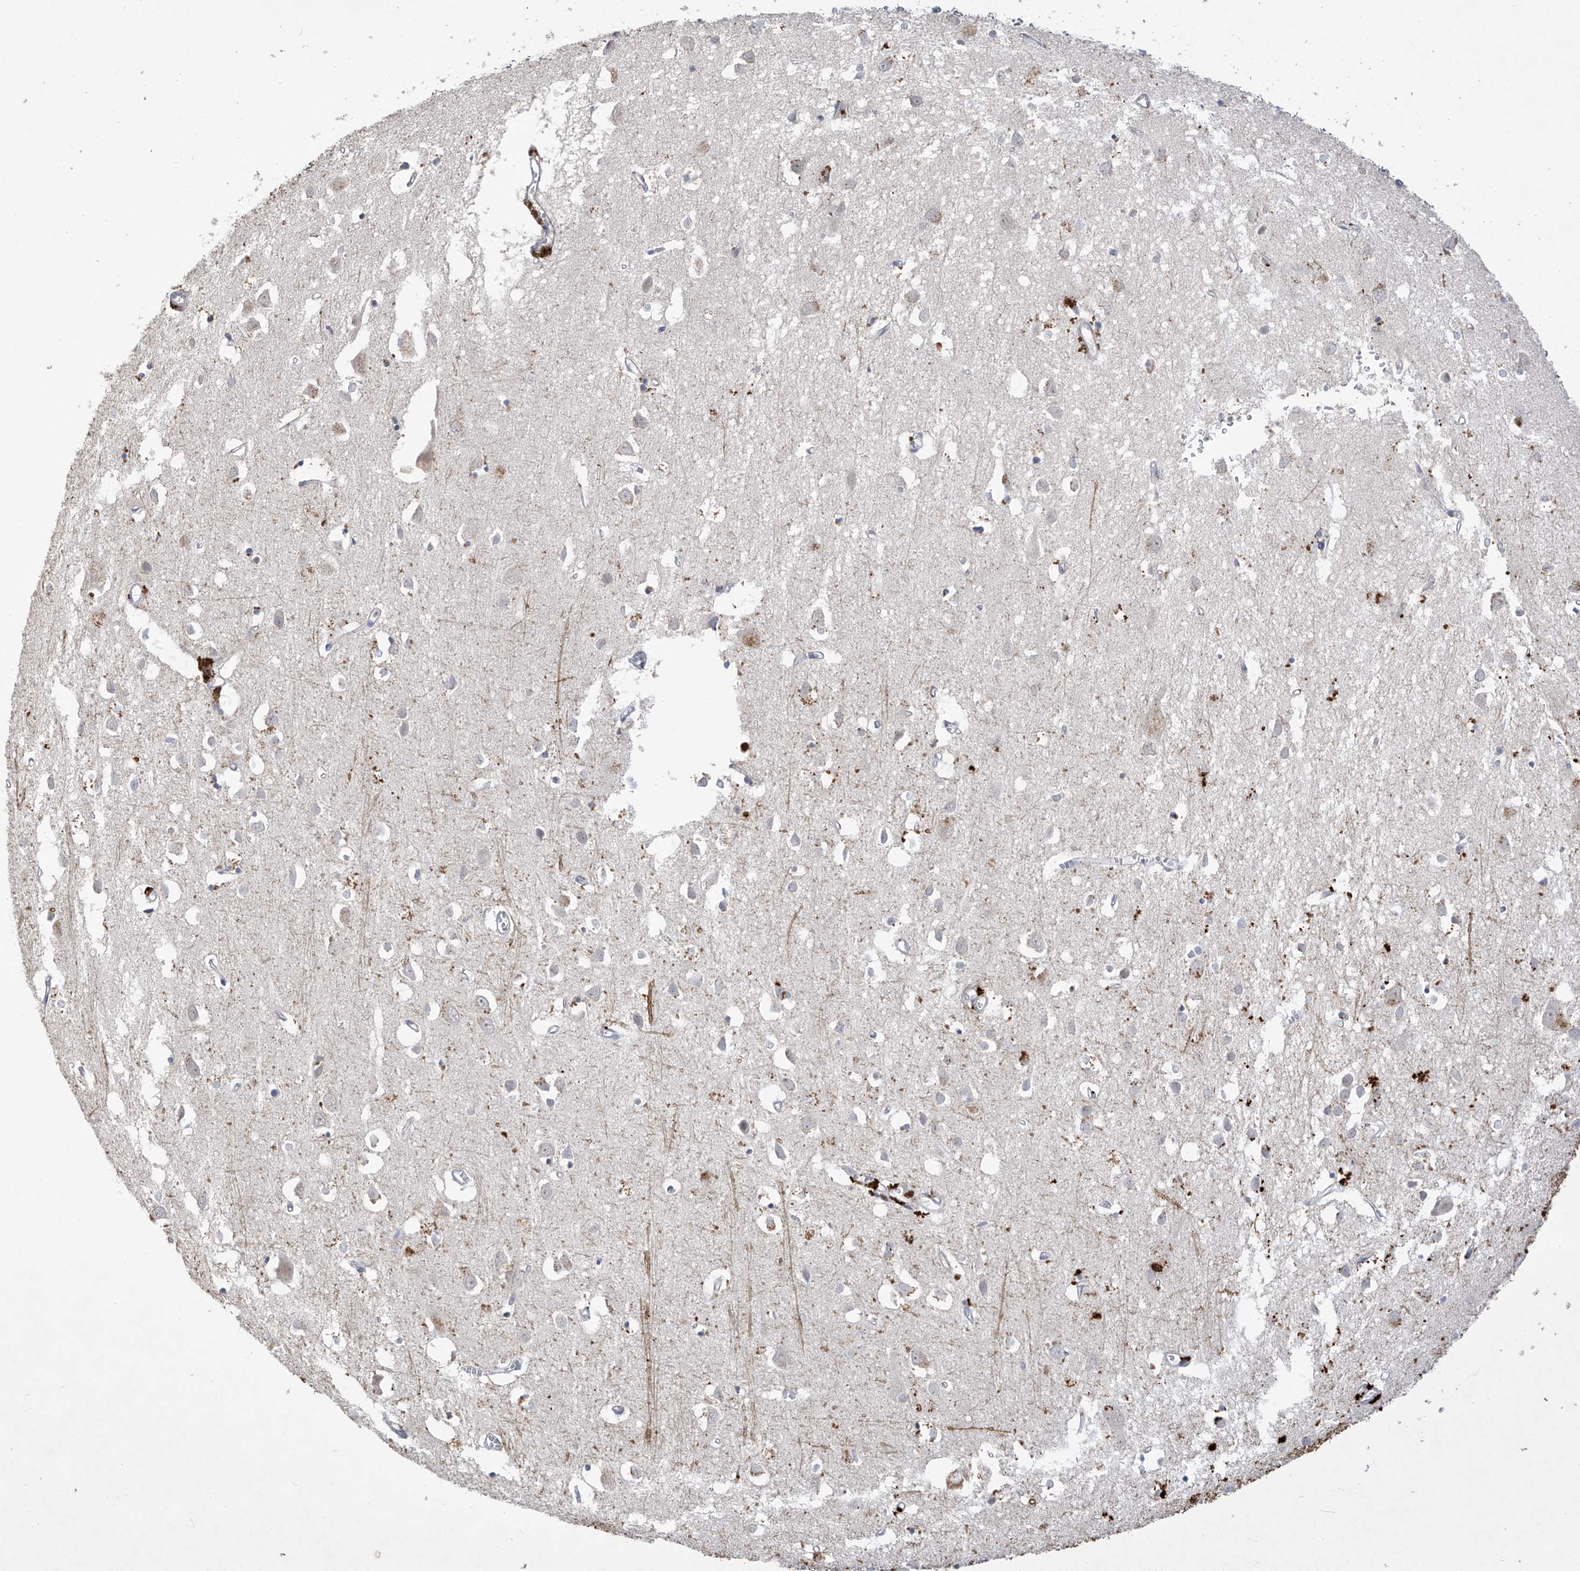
{"staining": {"intensity": "weak", "quantity": ">75%", "location": "cytoplasmic/membranous"}, "tissue": "cerebral cortex", "cell_type": "Endothelial cells", "image_type": "normal", "snomed": [{"axis": "morphology", "description": "Normal tissue, NOS"}, {"axis": "topography", "description": "Cerebral cortex"}], "caption": "DAB (3,3'-diaminobenzidine) immunohistochemical staining of benign cerebral cortex displays weak cytoplasmic/membranous protein expression in approximately >75% of endothelial cells.", "gene": "ANGEL2", "patient": {"sex": "female", "age": 64}}